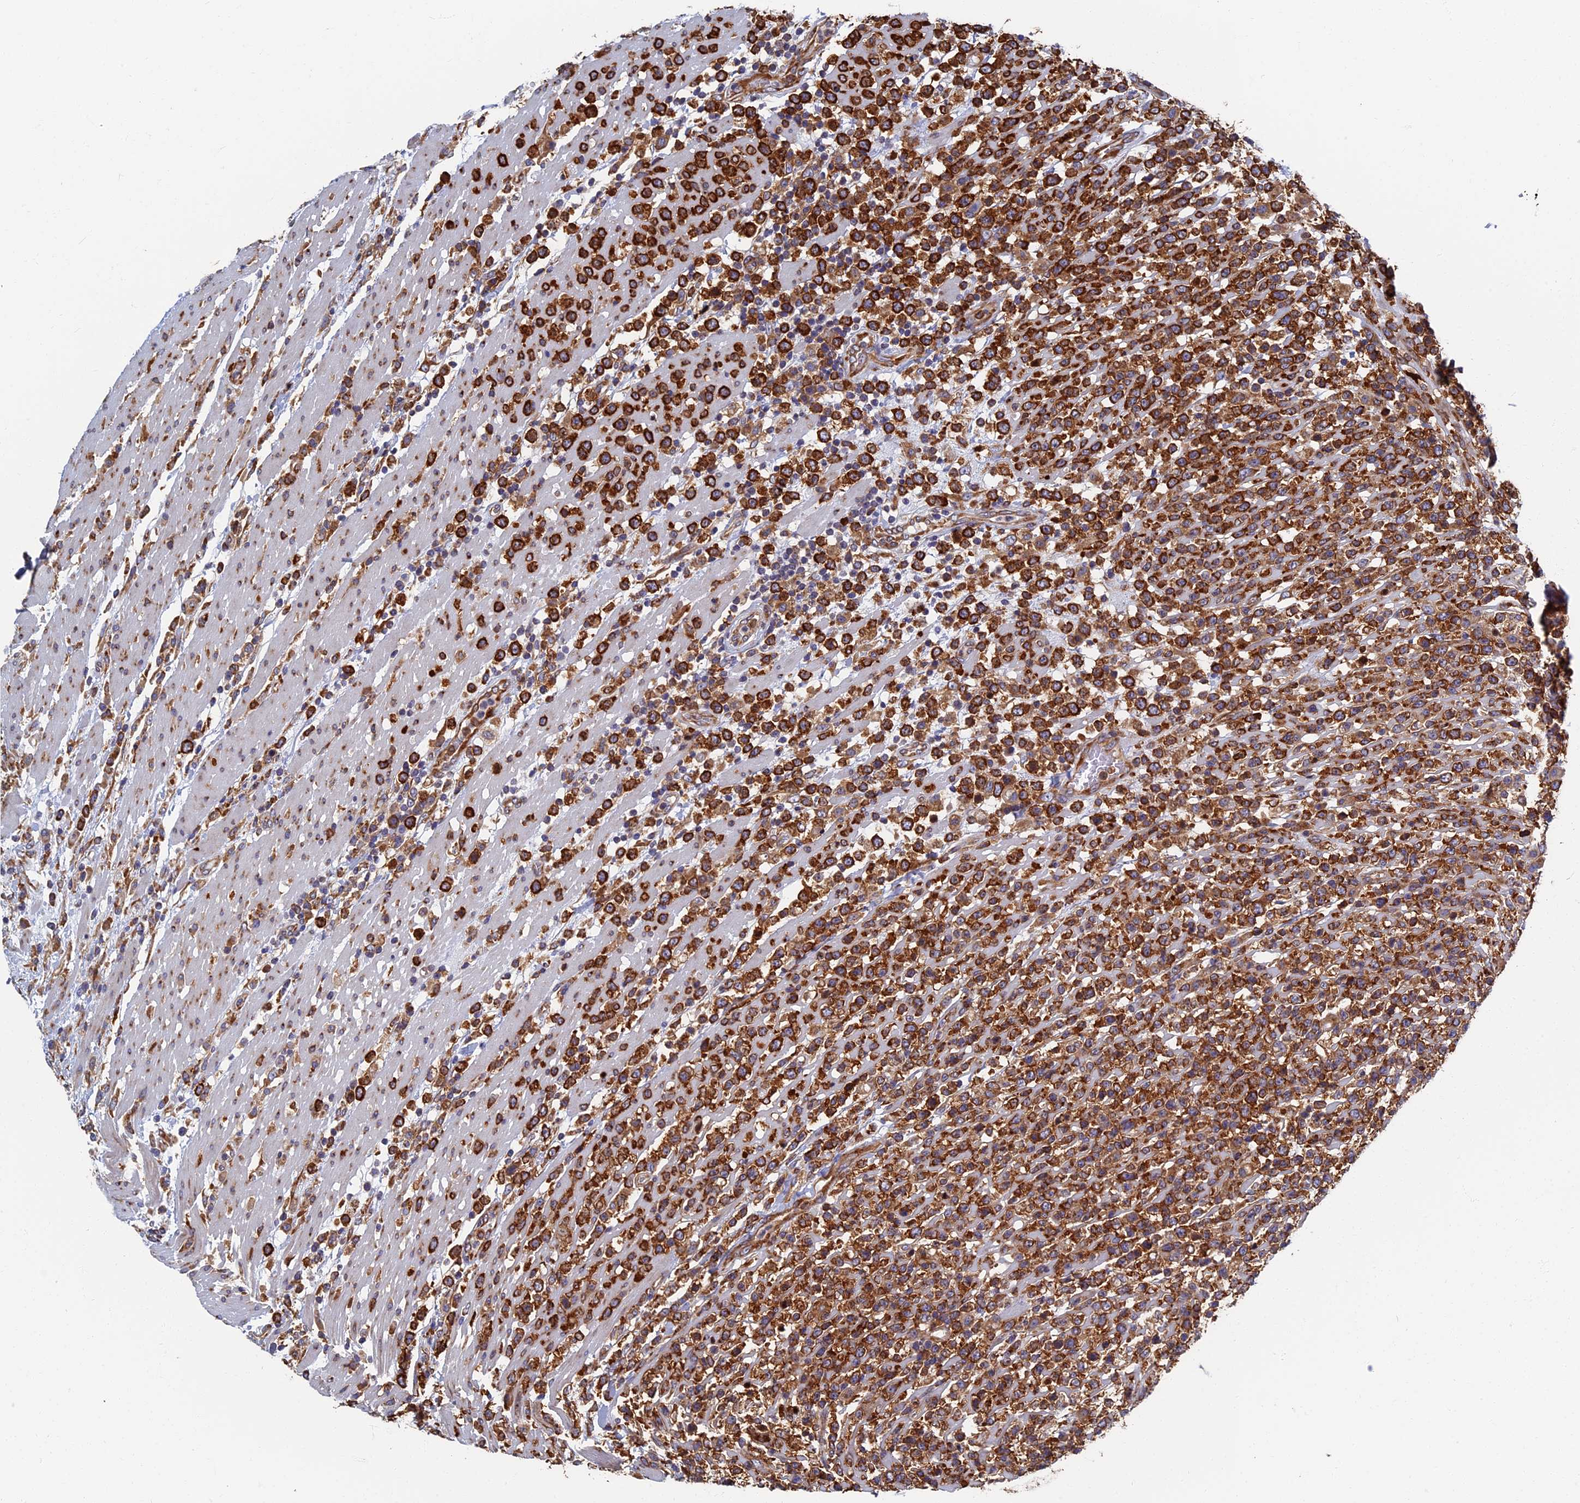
{"staining": {"intensity": "strong", "quantity": ">75%", "location": "cytoplasmic/membranous"}, "tissue": "lymphoma", "cell_type": "Tumor cells", "image_type": "cancer", "snomed": [{"axis": "morphology", "description": "Malignant lymphoma, non-Hodgkin's type, High grade"}, {"axis": "topography", "description": "Colon"}], "caption": "Lymphoma stained with DAB (3,3'-diaminobenzidine) IHC demonstrates high levels of strong cytoplasmic/membranous expression in about >75% of tumor cells.", "gene": "YBX1", "patient": {"sex": "female", "age": 53}}